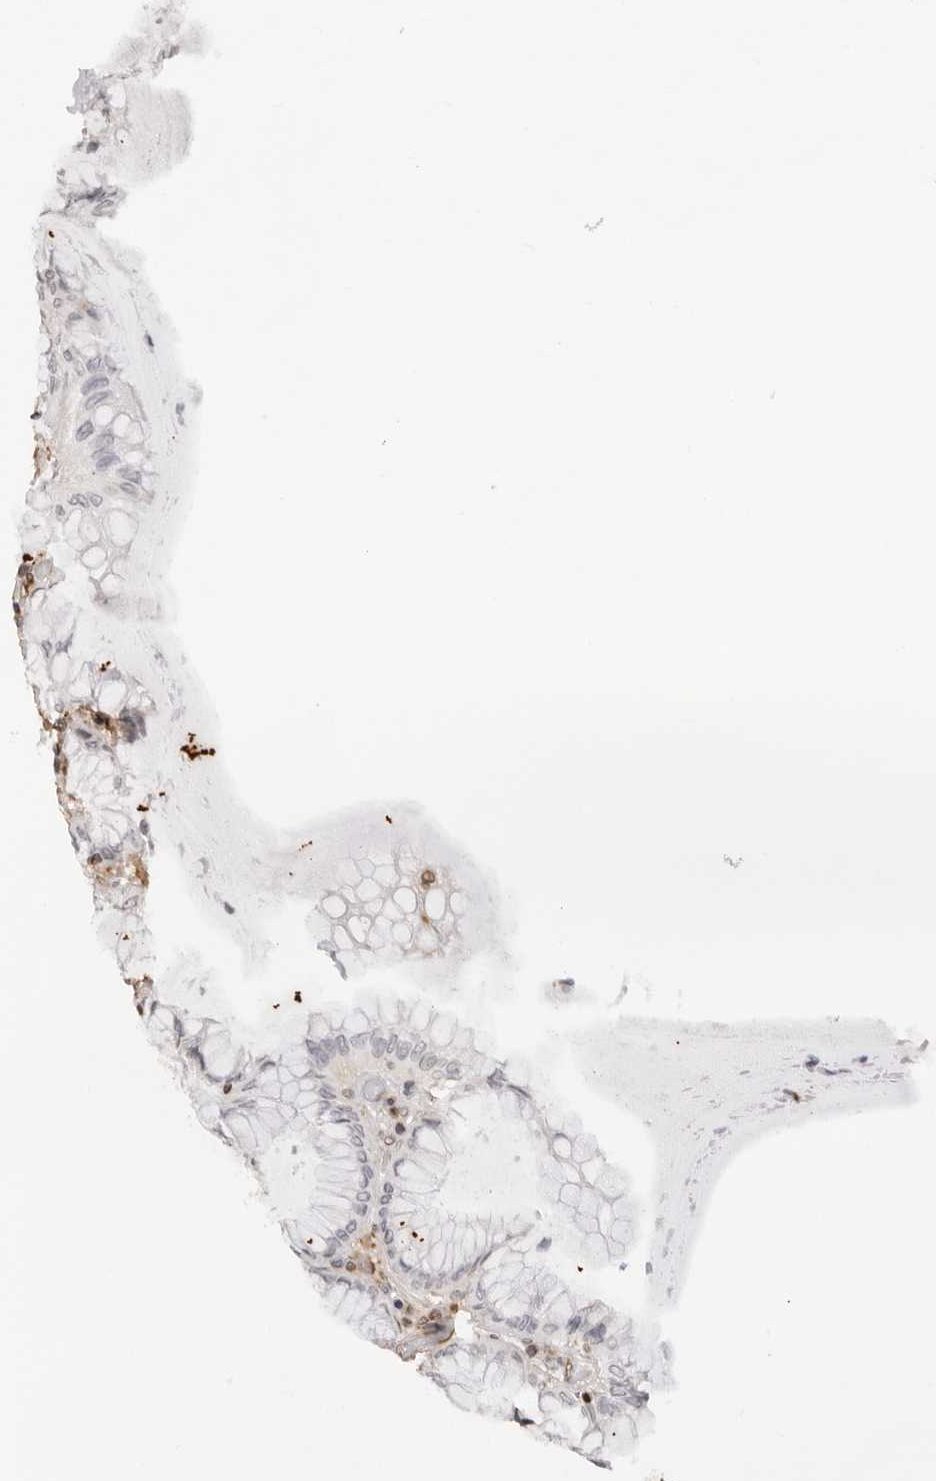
{"staining": {"intensity": "negative", "quantity": "none", "location": "none"}, "tissue": "stomach", "cell_type": "Glandular cells", "image_type": "normal", "snomed": [{"axis": "morphology", "description": "Normal tissue, NOS"}, {"axis": "topography", "description": "Stomach, lower"}], "caption": "Glandular cells are negative for protein expression in benign human stomach. (DAB immunohistochemistry, high magnification).", "gene": "DYNLT5", "patient": {"sex": "female", "age": 76}}